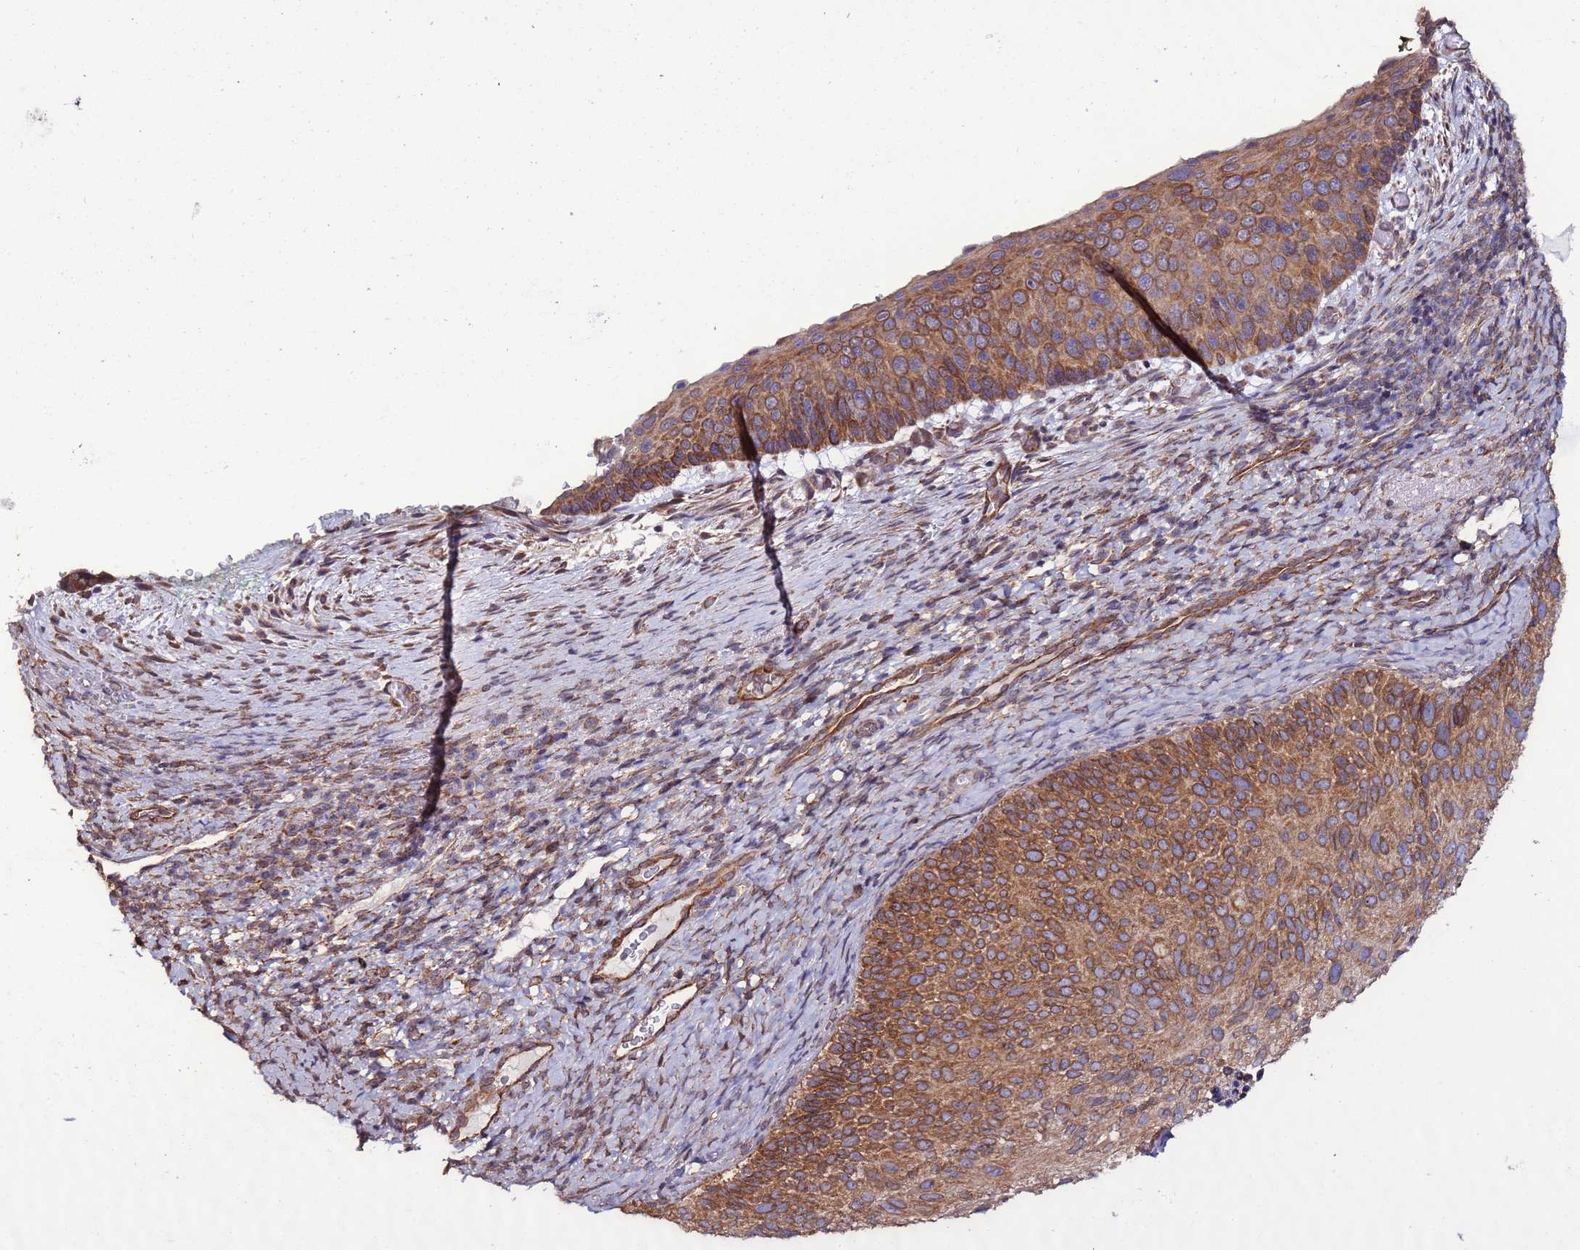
{"staining": {"intensity": "strong", "quantity": ">75%", "location": "cytoplasmic/membranous"}, "tissue": "cervical cancer", "cell_type": "Tumor cells", "image_type": "cancer", "snomed": [{"axis": "morphology", "description": "Squamous cell carcinoma, NOS"}, {"axis": "topography", "description": "Cervix"}], "caption": "This is an image of immunohistochemistry staining of cervical squamous cell carcinoma, which shows strong expression in the cytoplasmic/membranous of tumor cells.", "gene": "SLC41A3", "patient": {"sex": "female", "age": 80}}